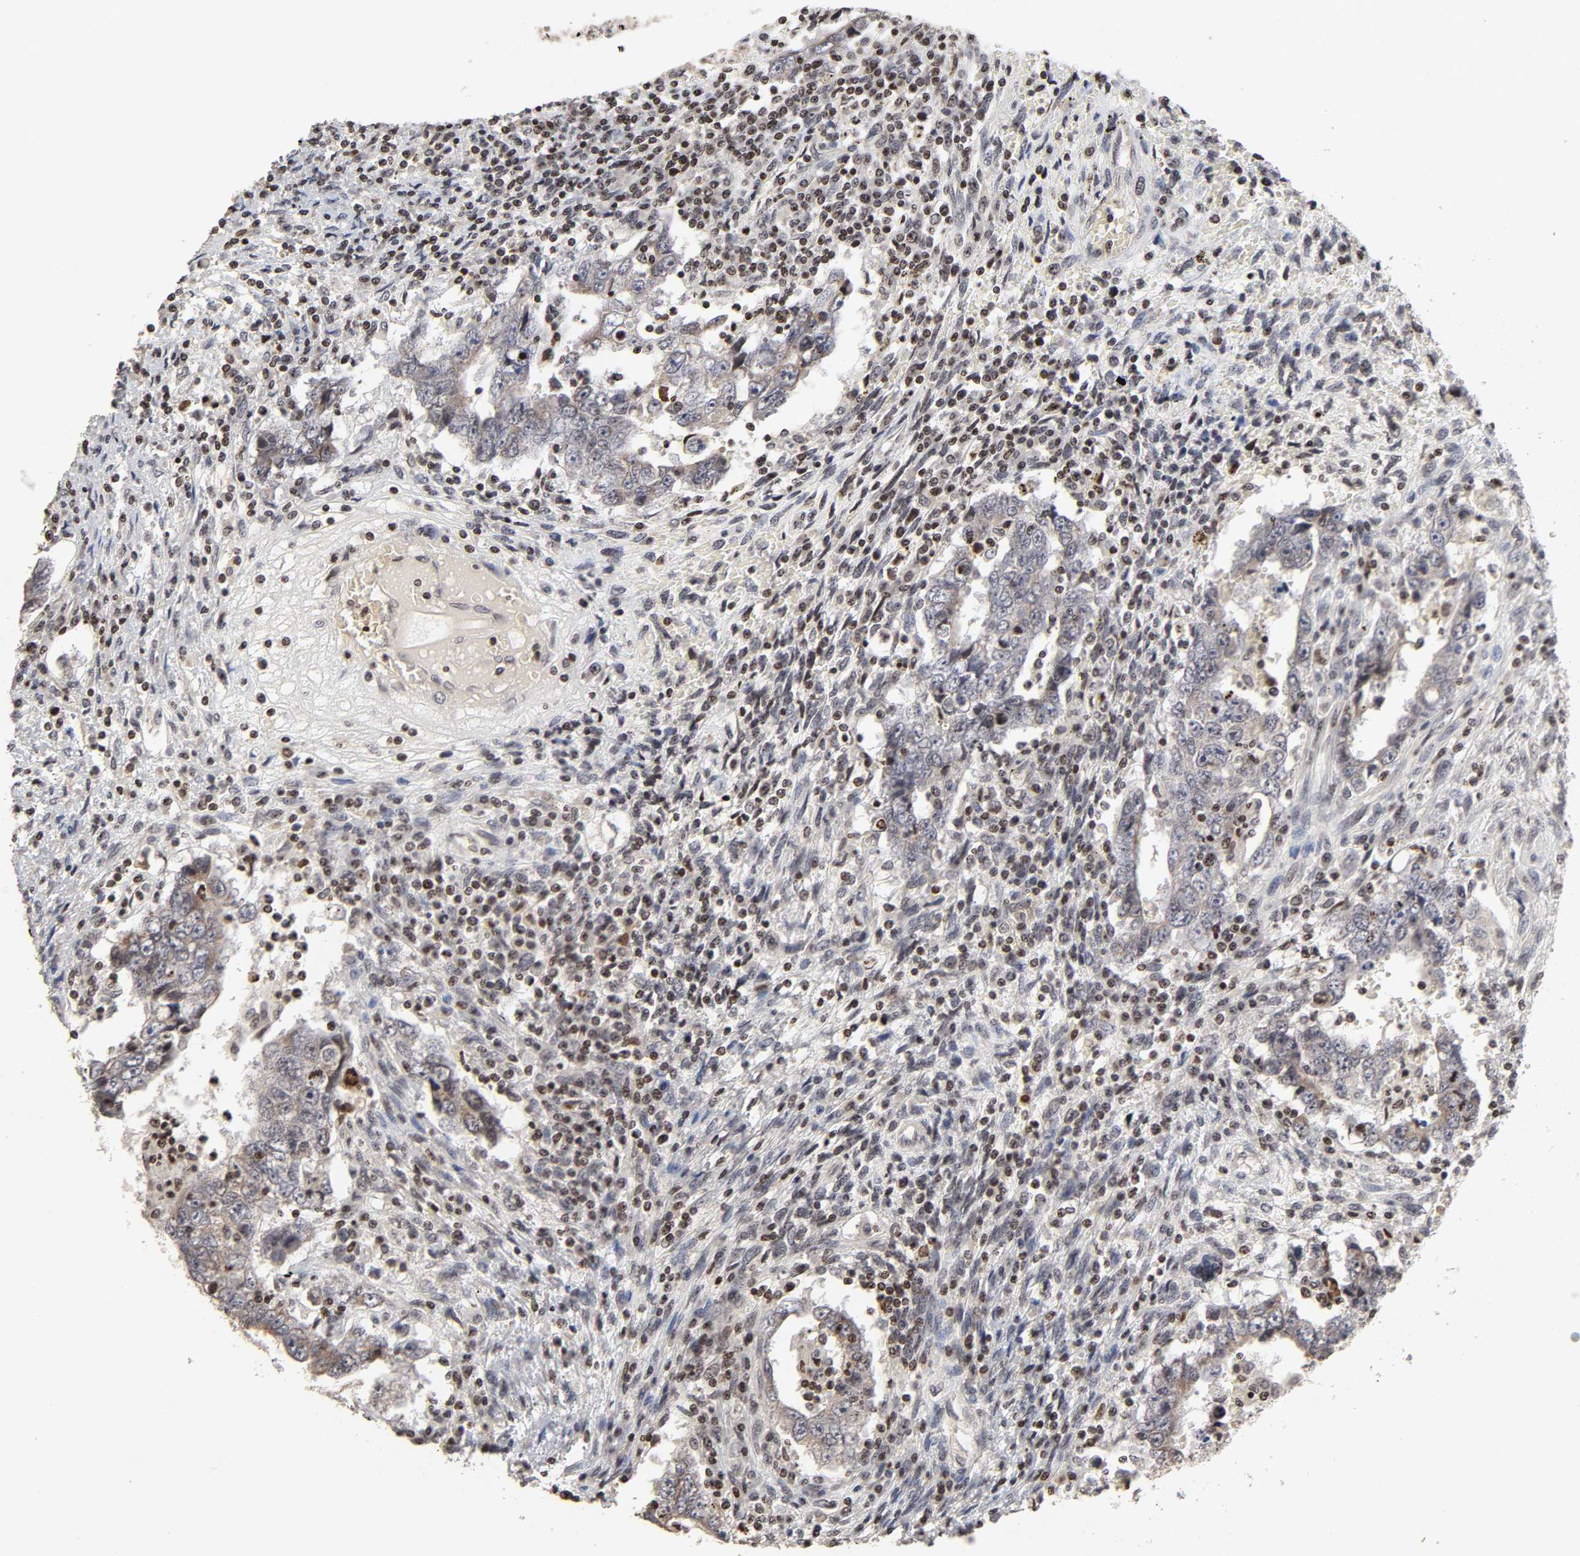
{"staining": {"intensity": "negative", "quantity": "none", "location": "none"}, "tissue": "testis cancer", "cell_type": "Tumor cells", "image_type": "cancer", "snomed": [{"axis": "morphology", "description": "Carcinoma, Embryonal, NOS"}, {"axis": "topography", "description": "Testis"}], "caption": "This is an immunohistochemistry (IHC) image of human testis cancer (embryonal carcinoma). There is no staining in tumor cells.", "gene": "ZNF473", "patient": {"sex": "male", "age": 26}}